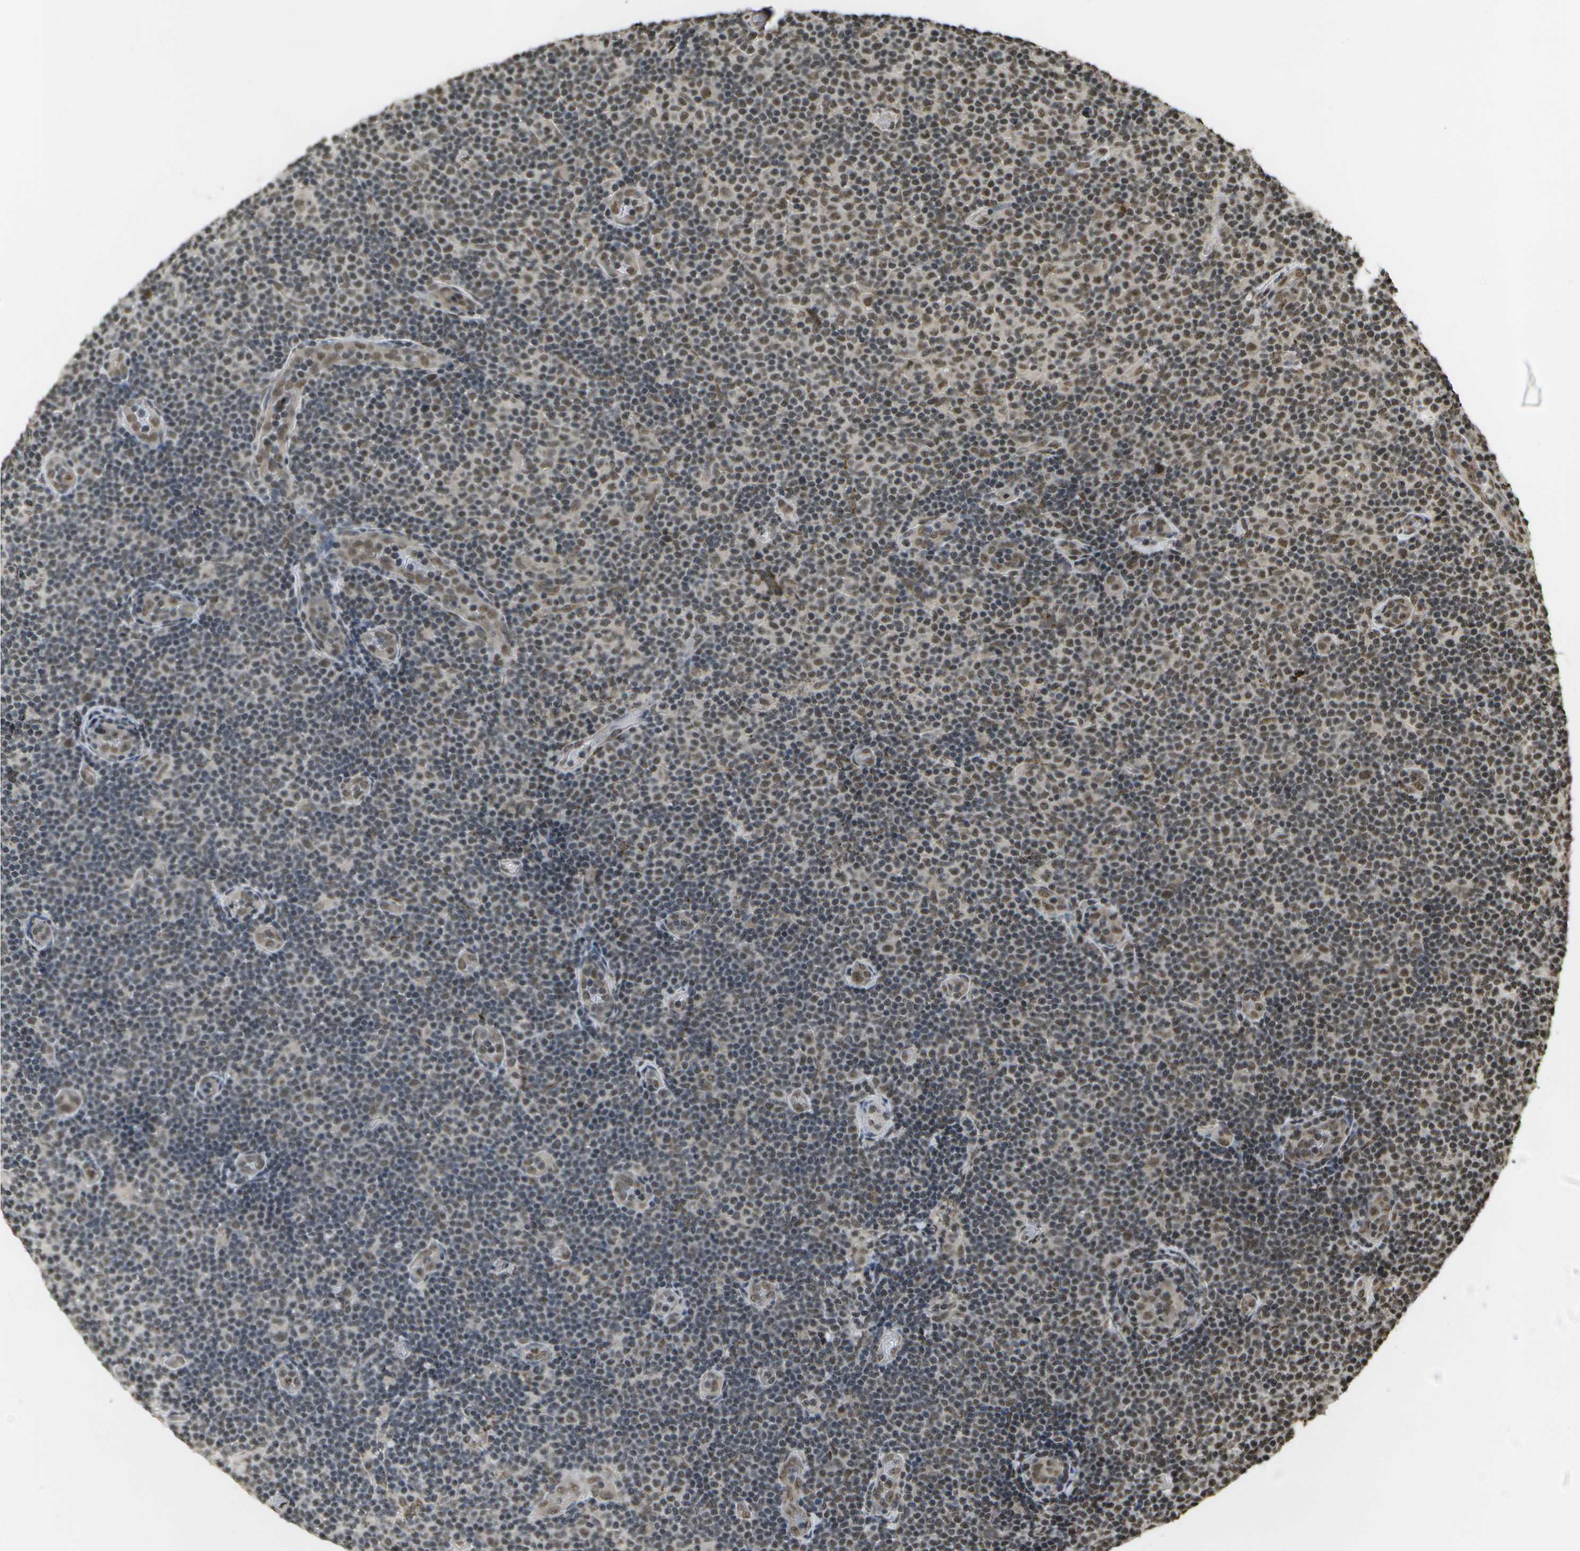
{"staining": {"intensity": "weak", "quantity": "25%-75%", "location": "nuclear"}, "tissue": "lymphoma", "cell_type": "Tumor cells", "image_type": "cancer", "snomed": [{"axis": "morphology", "description": "Malignant lymphoma, non-Hodgkin's type, Low grade"}, {"axis": "topography", "description": "Lymph node"}], "caption": "Malignant lymphoma, non-Hodgkin's type (low-grade) was stained to show a protein in brown. There is low levels of weak nuclear staining in approximately 25%-75% of tumor cells. (DAB IHC with brightfield microscopy, high magnification).", "gene": "SPEN", "patient": {"sex": "male", "age": 83}}